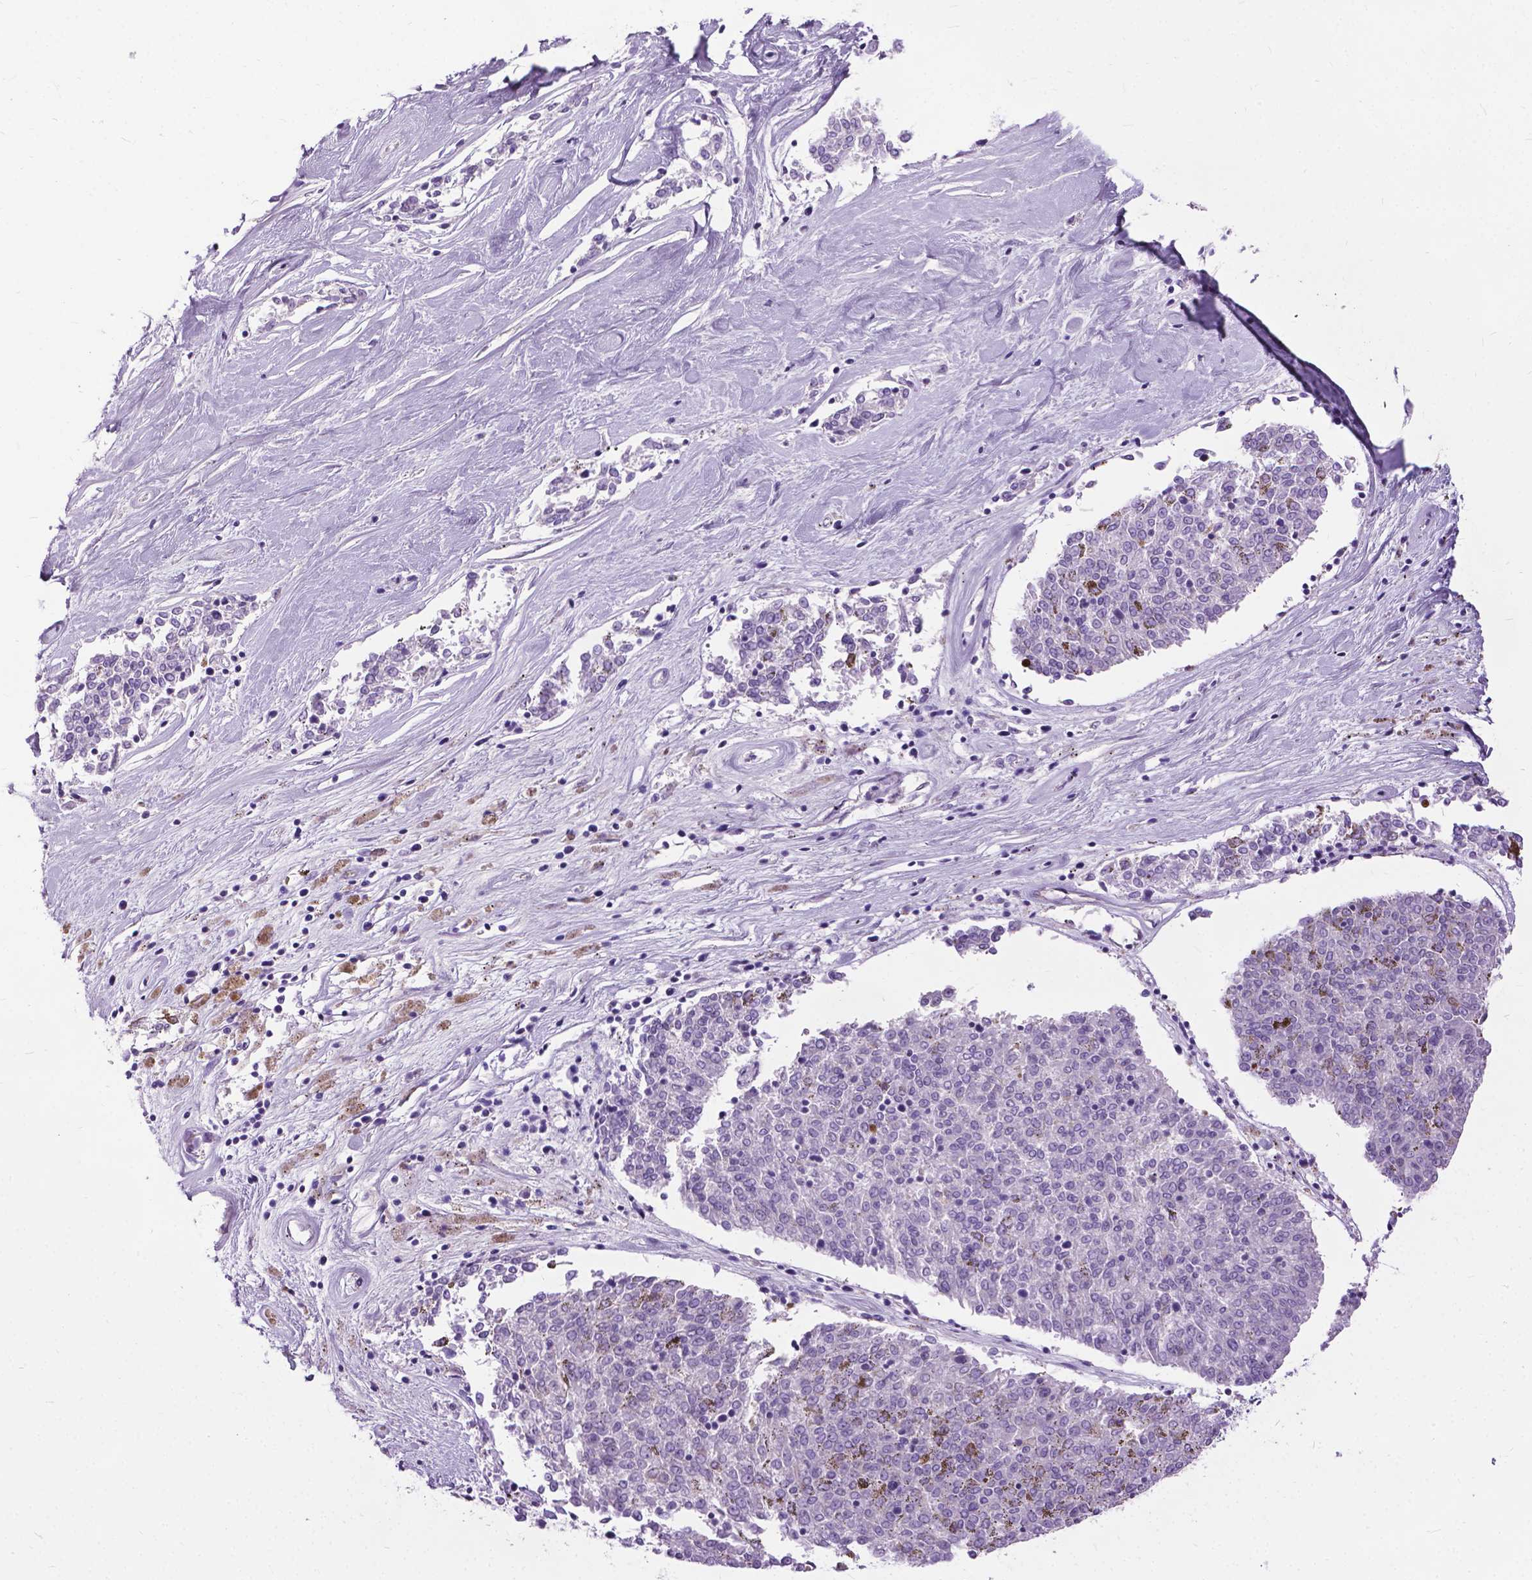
{"staining": {"intensity": "negative", "quantity": "none", "location": "none"}, "tissue": "melanoma", "cell_type": "Tumor cells", "image_type": "cancer", "snomed": [{"axis": "morphology", "description": "Malignant melanoma, NOS"}, {"axis": "topography", "description": "Skin"}], "caption": "Tumor cells show no significant protein expression in melanoma.", "gene": "PROB1", "patient": {"sex": "female", "age": 72}}